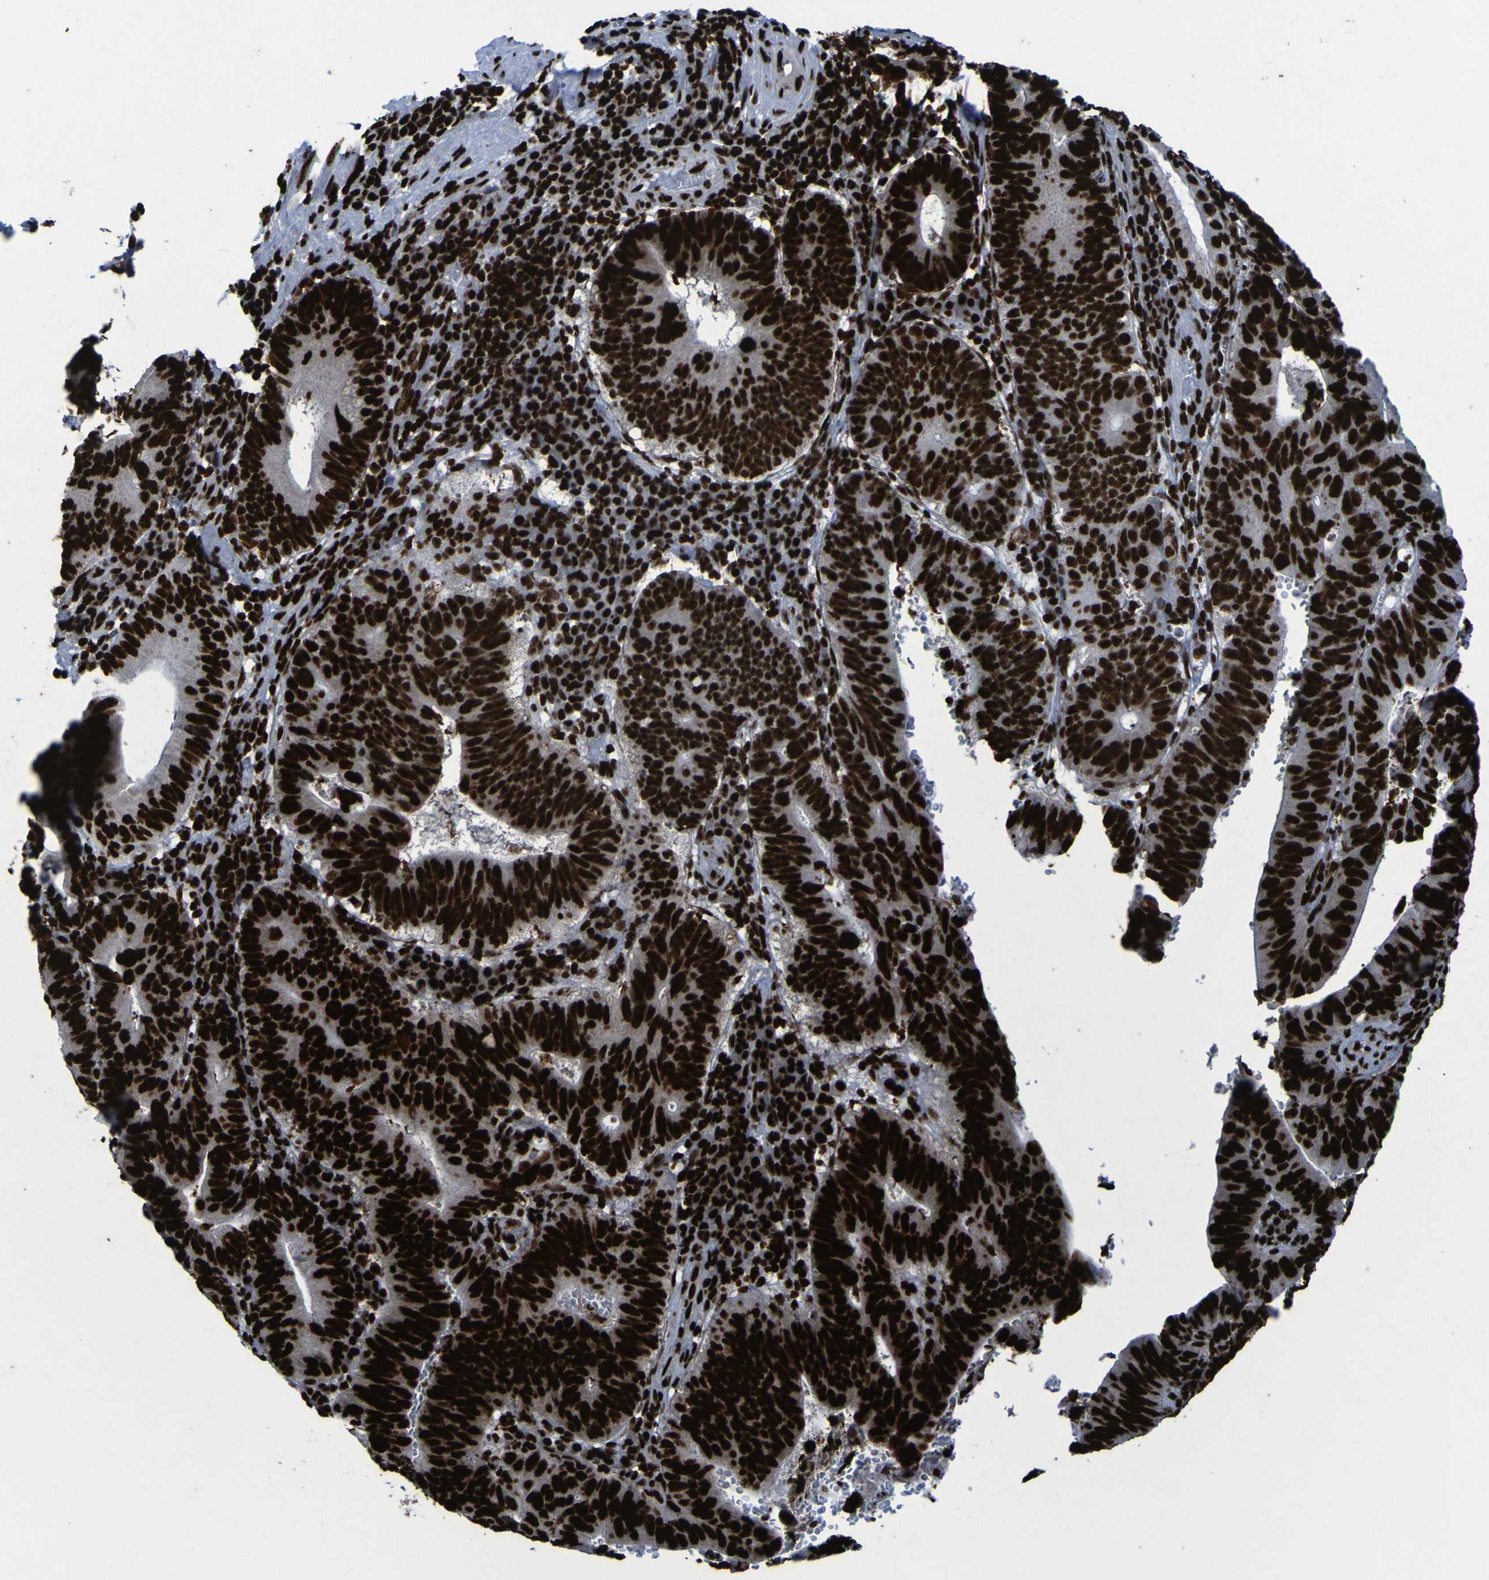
{"staining": {"intensity": "strong", "quantity": ">75%", "location": "nuclear"}, "tissue": "stomach cancer", "cell_type": "Tumor cells", "image_type": "cancer", "snomed": [{"axis": "morphology", "description": "Adenocarcinoma, NOS"}, {"axis": "topography", "description": "Stomach"}], "caption": "A photomicrograph showing strong nuclear expression in approximately >75% of tumor cells in stomach adenocarcinoma, as visualized by brown immunohistochemical staining.", "gene": "NPM1", "patient": {"sex": "male", "age": 59}}